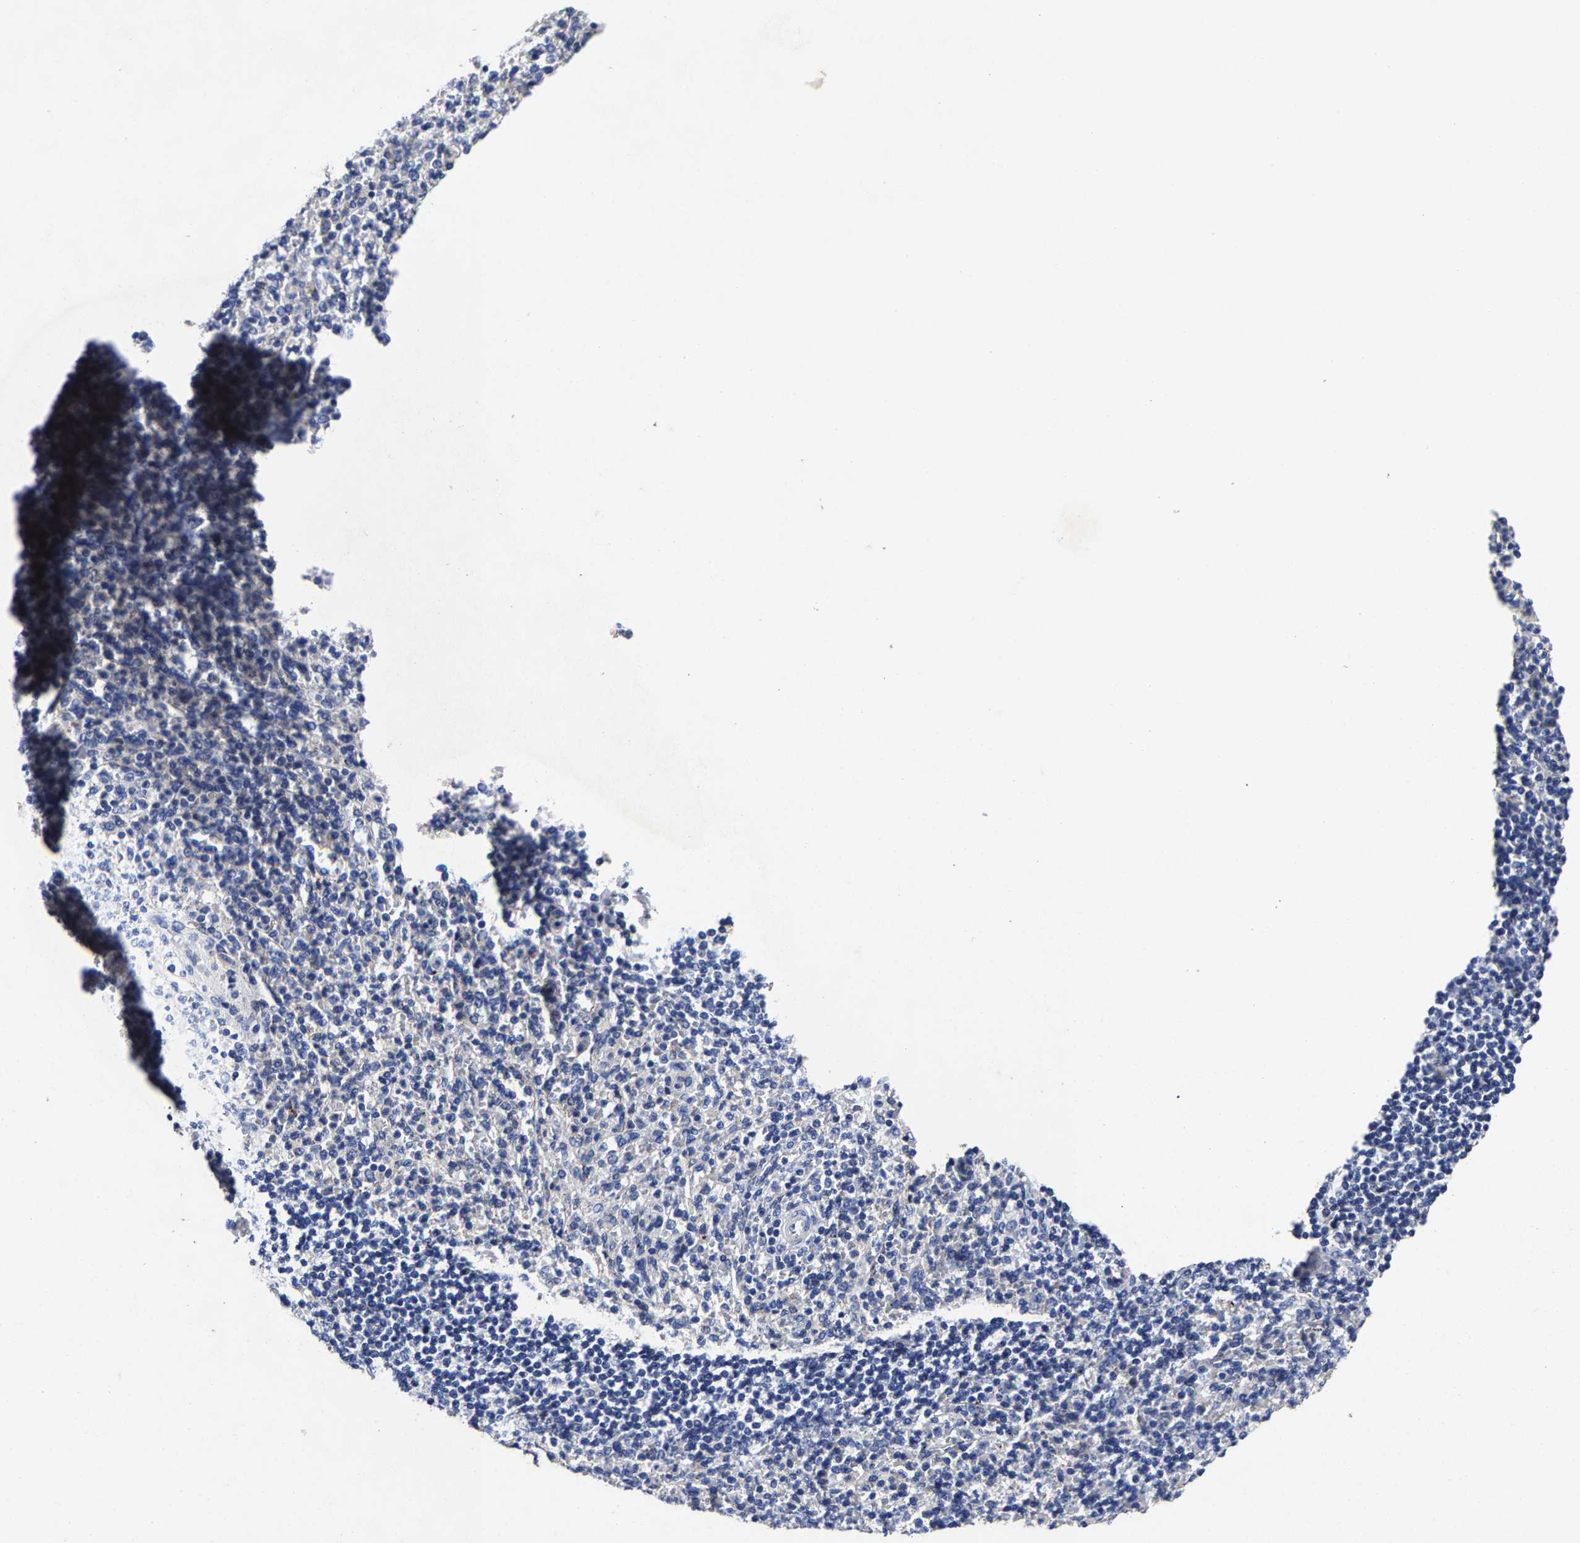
{"staining": {"intensity": "negative", "quantity": "none", "location": "none"}, "tissue": "spleen", "cell_type": "Cells in red pulp", "image_type": "normal", "snomed": [{"axis": "morphology", "description": "Normal tissue, NOS"}, {"axis": "topography", "description": "Spleen"}], "caption": "Human spleen stained for a protein using immunohistochemistry (IHC) demonstrates no expression in cells in red pulp.", "gene": "AASS", "patient": {"sex": "male", "age": 36}}